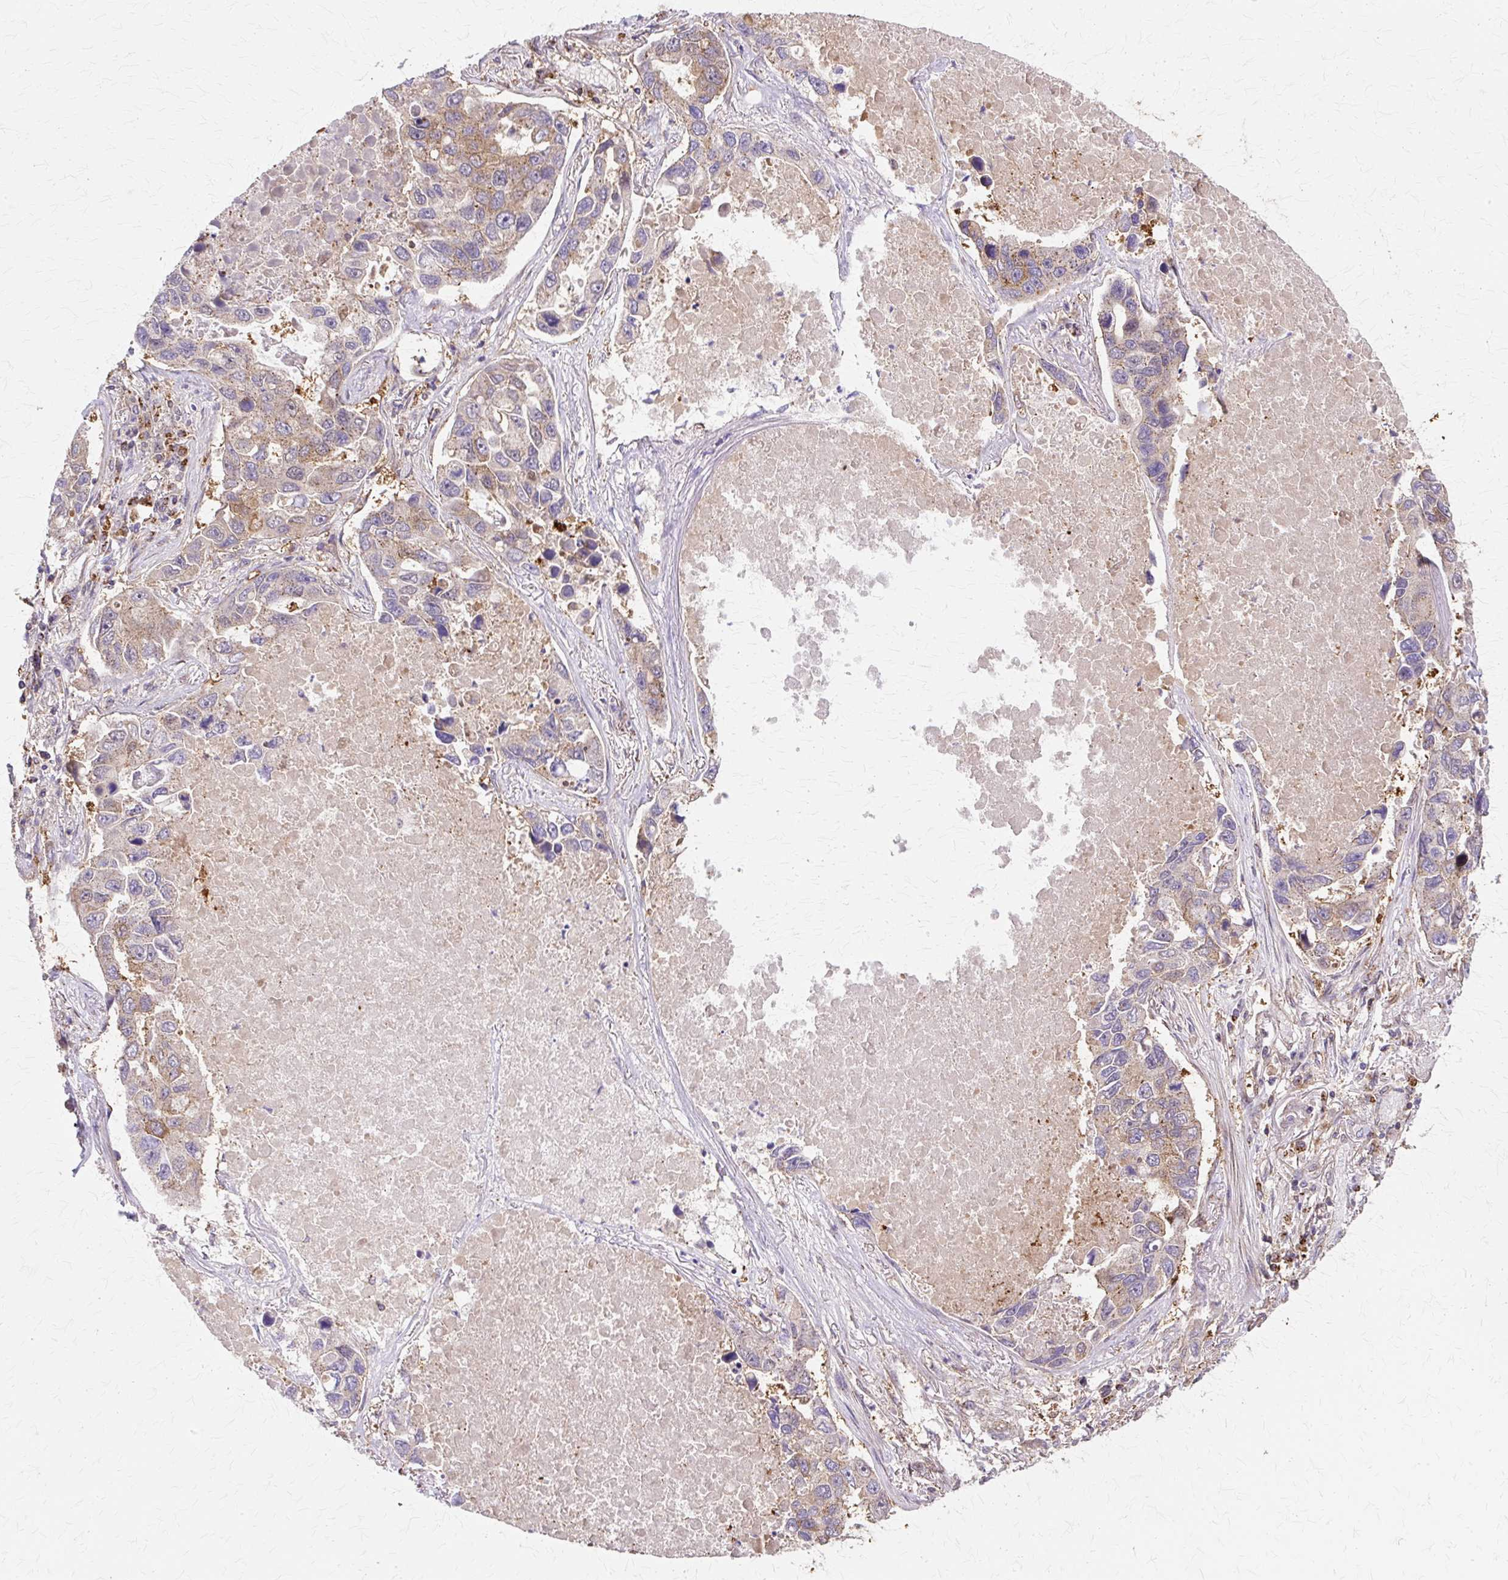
{"staining": {"intensity": "moderate", "quantity": "25%-75%", "location": "cytoplasmic/membranous"}, "tissue": "lung cancer", "cell_type": "Tumor cells", "image_type": "cancer", "snomed": [{"axis": "morphology", "description": "Adenocarcinoma, NOS"}, {"axis": "topography", "description": "Lung"}], "caption": "Lung adenocarcinoma stained for a protein (brown) exhibits moderate cytoplasmic/membranous positive positivity in about 25%-75% of tumor cells.", "gene": "COPB1", "patient": {"sex": "male", "age": 64}}